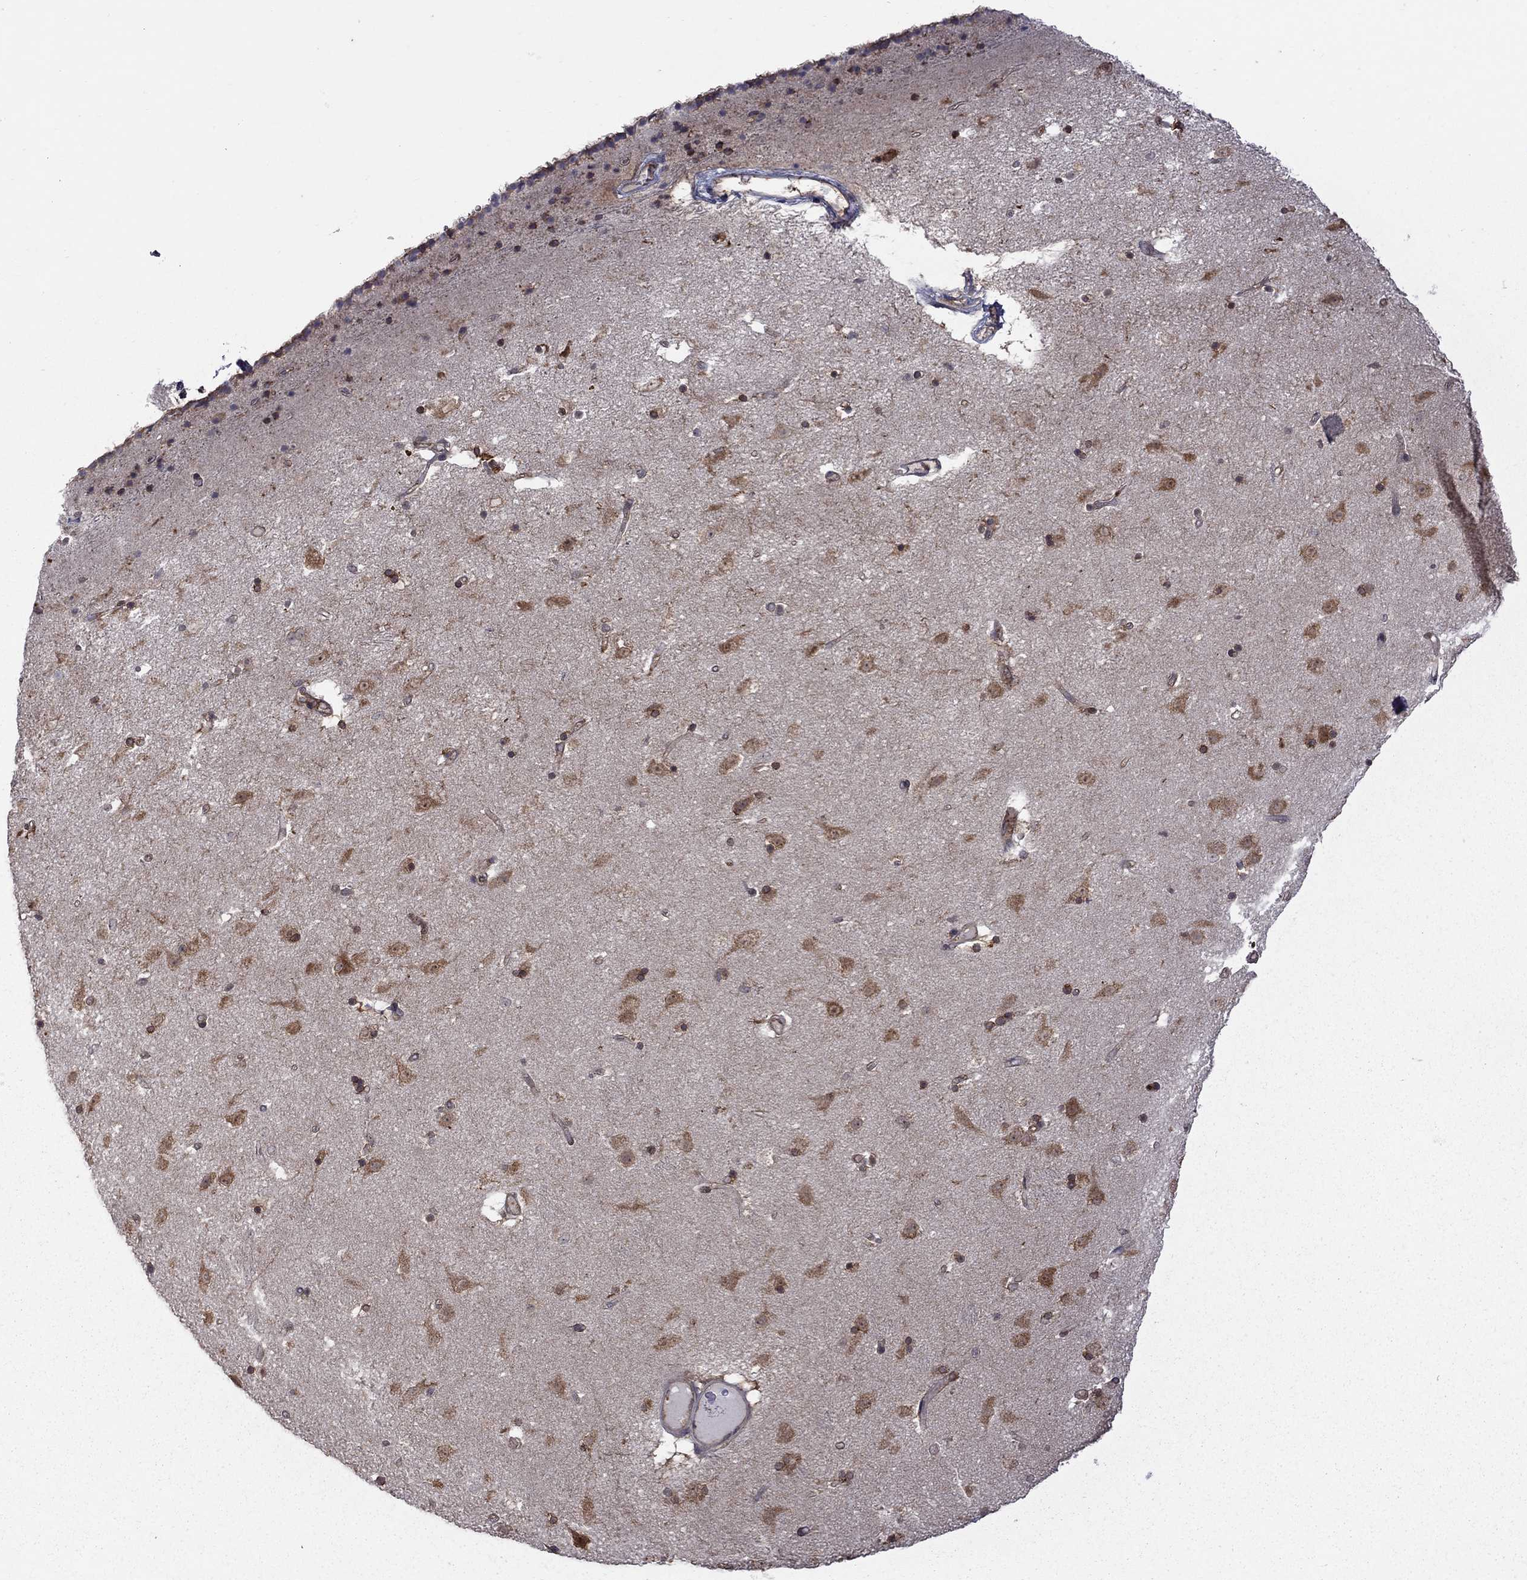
{"staining": {"intensity": "moderate", "quantity": "<25%", "location": "cytoplasmic/membranous"}, "tissue": "caudate", "cell_type": "Glial cells", "image_type": "normal", "snomed": [{"axis": "morphology", "description": "Normal tissue, NOS"}, {"axis": "topography", "description": "Lateral ventricle wall"}], "caption": "An immunohistochemistry micrograph of normal tissue is shown. Protein staining in brown labels moderate cytoplasmic/membranous positivity in caudate within glial cells.", "gene": "NAA50", "patient": {"sex": "female", "age": 71}}